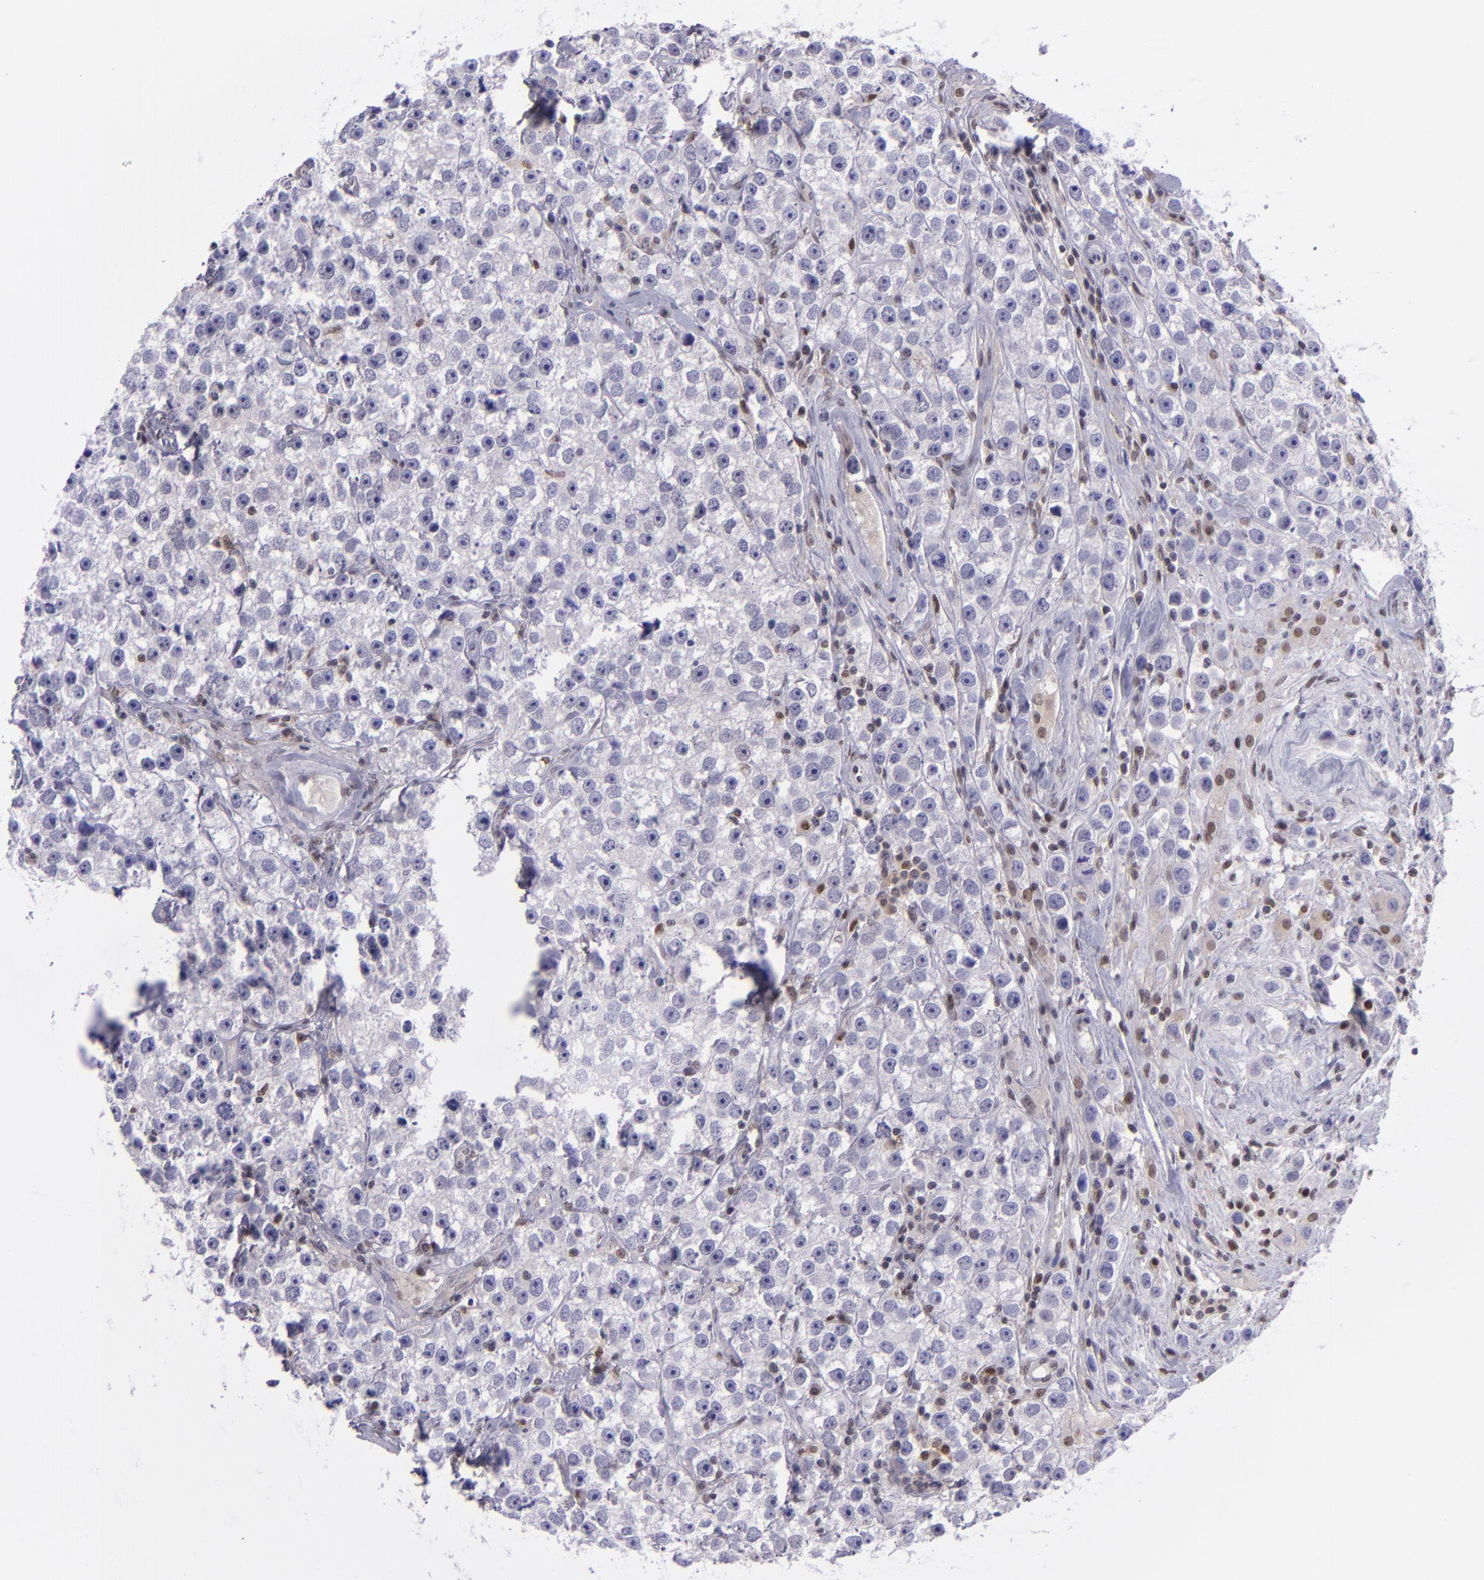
{"staining": {"intensity": "moderate", "quantity": "25%-75%", "location": "cytoplasmic/membranous,nuclear"}, "tissue": "testis cancer", "cell_type": "Tumor cells", "image_type": "cancer", "snomed": [{"axis": "morphology", "description": "Seminoma, NOS"}, {"axis": "topography", "description": "Testis"}], "caption": "An IHC image of tumor tissue is shown. Protein staining in brown labels moderate cytoplasmic/membranous and nuclear positivity in testis cancer (seminoma) within tumor cells.", "gene": "BAG1", "patient": {"sex": "male", "age": 32}}